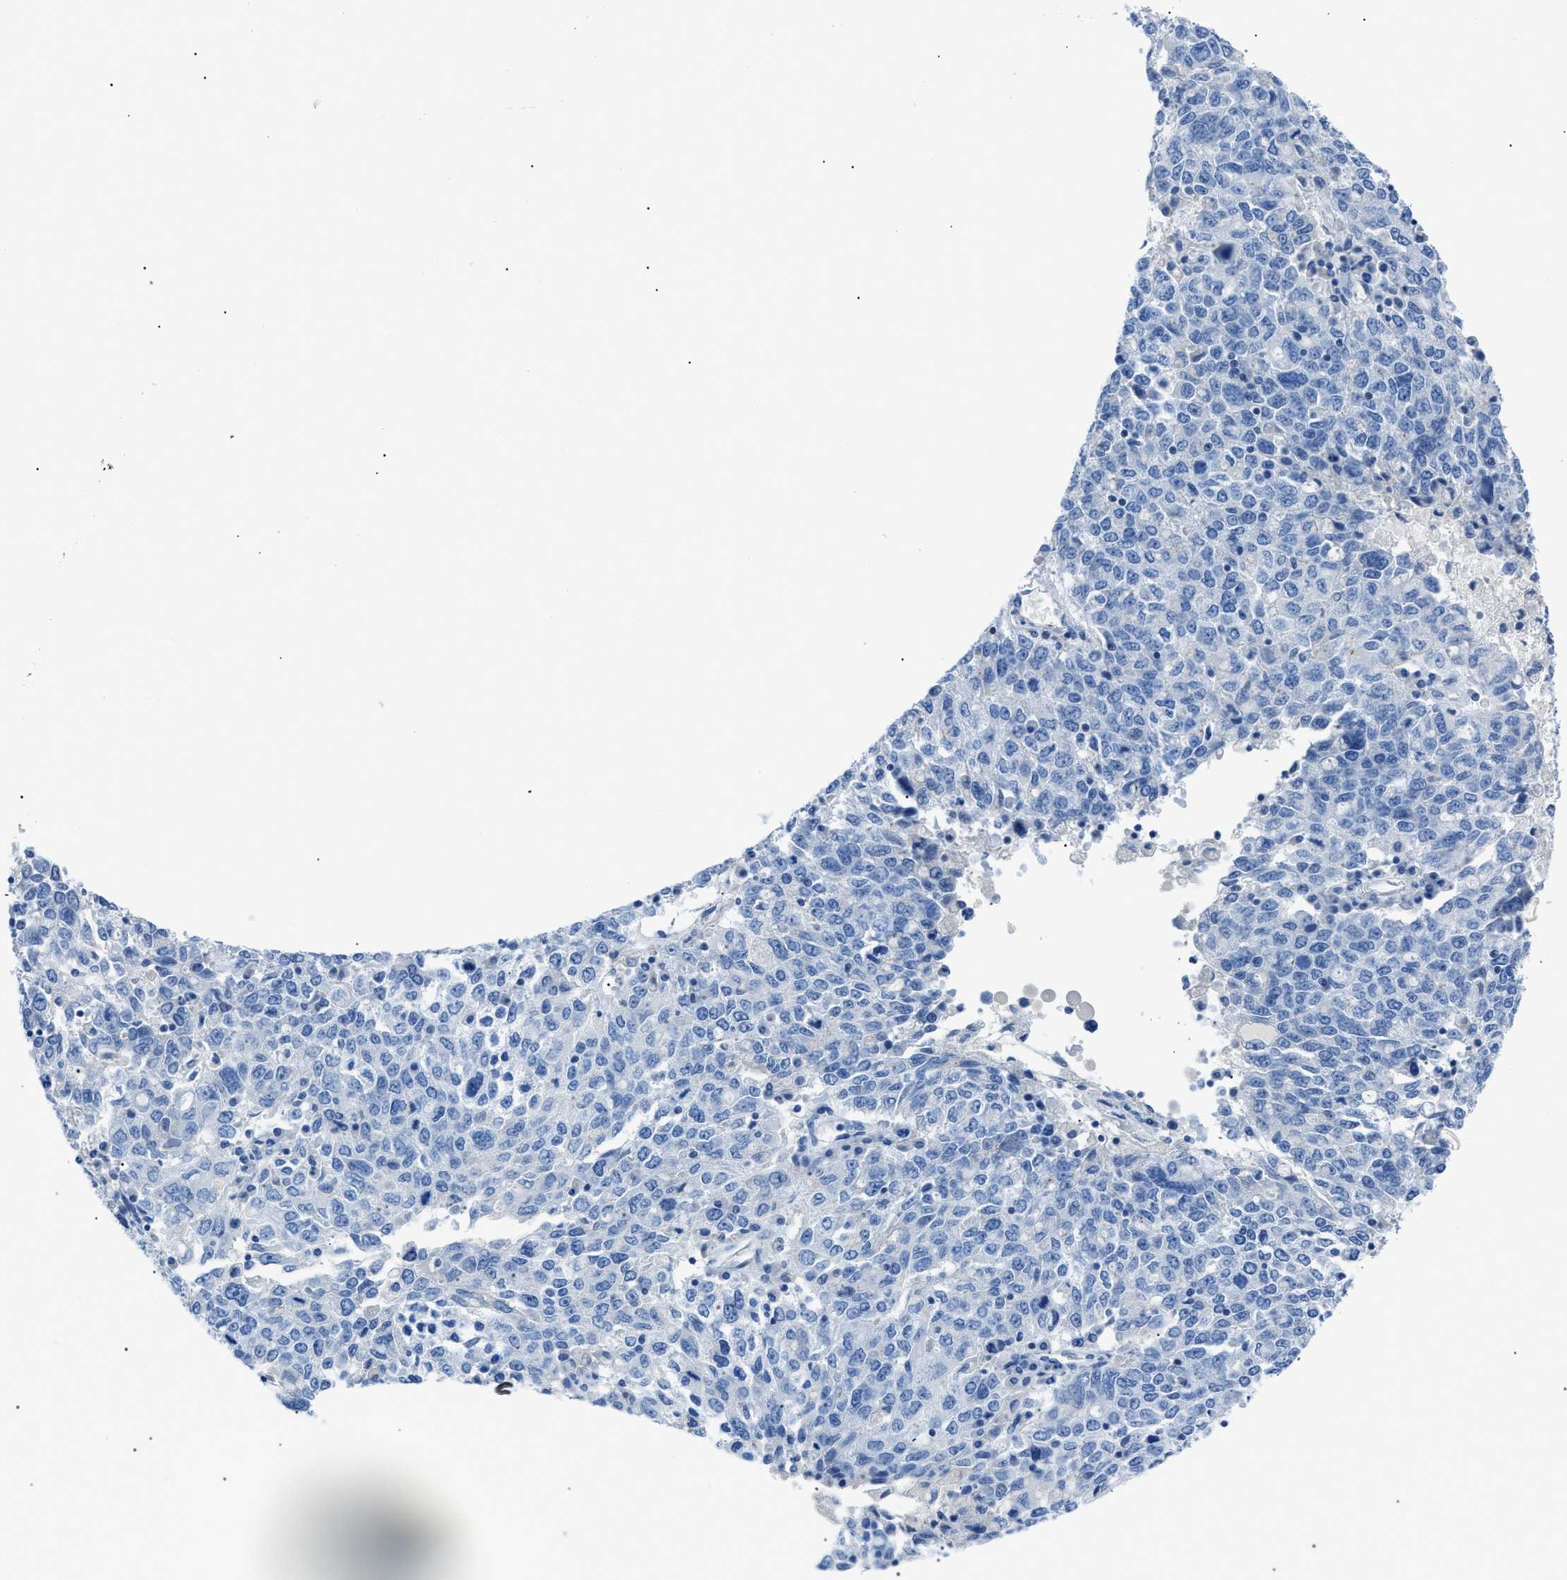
{"staining": {"intensity": "negative", "quantity": "none", "location": "none"}, "tissue": "ovarian cancer", "cell_type": "Tumor cells", "image_type": "cancer", "snomed": [{"axis": "morphology", "description": "Carcinoma, endometroid"}, {"axis": "topography", "description": "Ovary"}], "caption": "This is an immunohistochemistry photomicrograph of human ovarian endometroid carcinoma. There is no expression in tumor cells.", "gene": "ZDHHC24", "patient": {"sex": "female", "age": 62}}